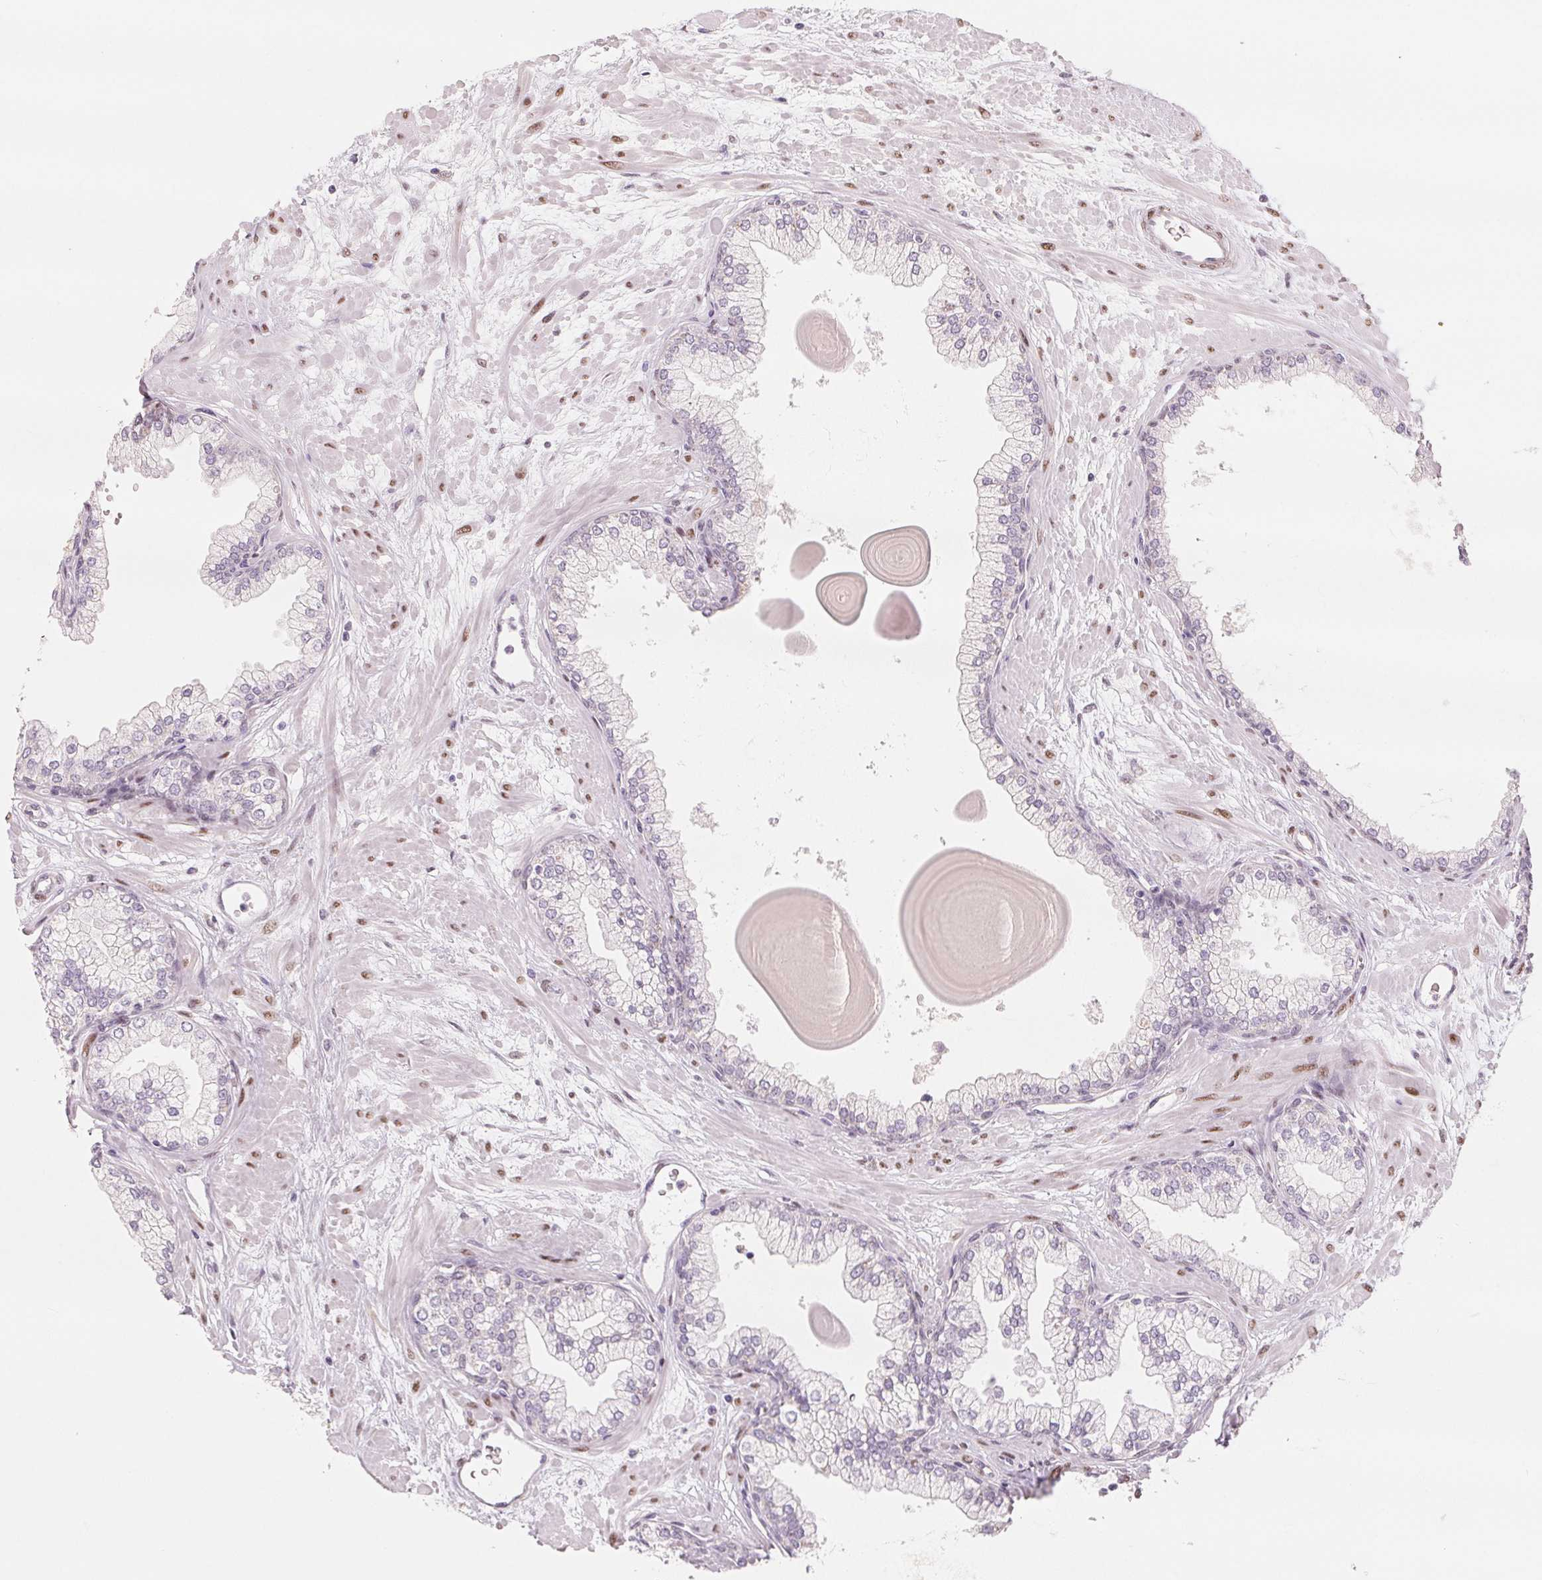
{"staining": {"intensity": "weak", "quantity": "<25%", "location": "nuclear"}, "tissue": "prostate", "cell_type": "Glandular cells", "image_type": "normal", "snomed": [{"axis": "morphology", "description": "Normal tissue, NOS"}, {"axis": "topography", "description": "Prostate"}, {"axis": "topography", "description": "Peripheral nerve tissue"}], "caption": "Immunohistochemistry image of unremarkable prostate stained for a protein (brown), which reveals no positivity in glandular cells. Nuclei are stained in blue.", "gene": "SMARCD3", "patient": {"sex": "male", "age": 61}}